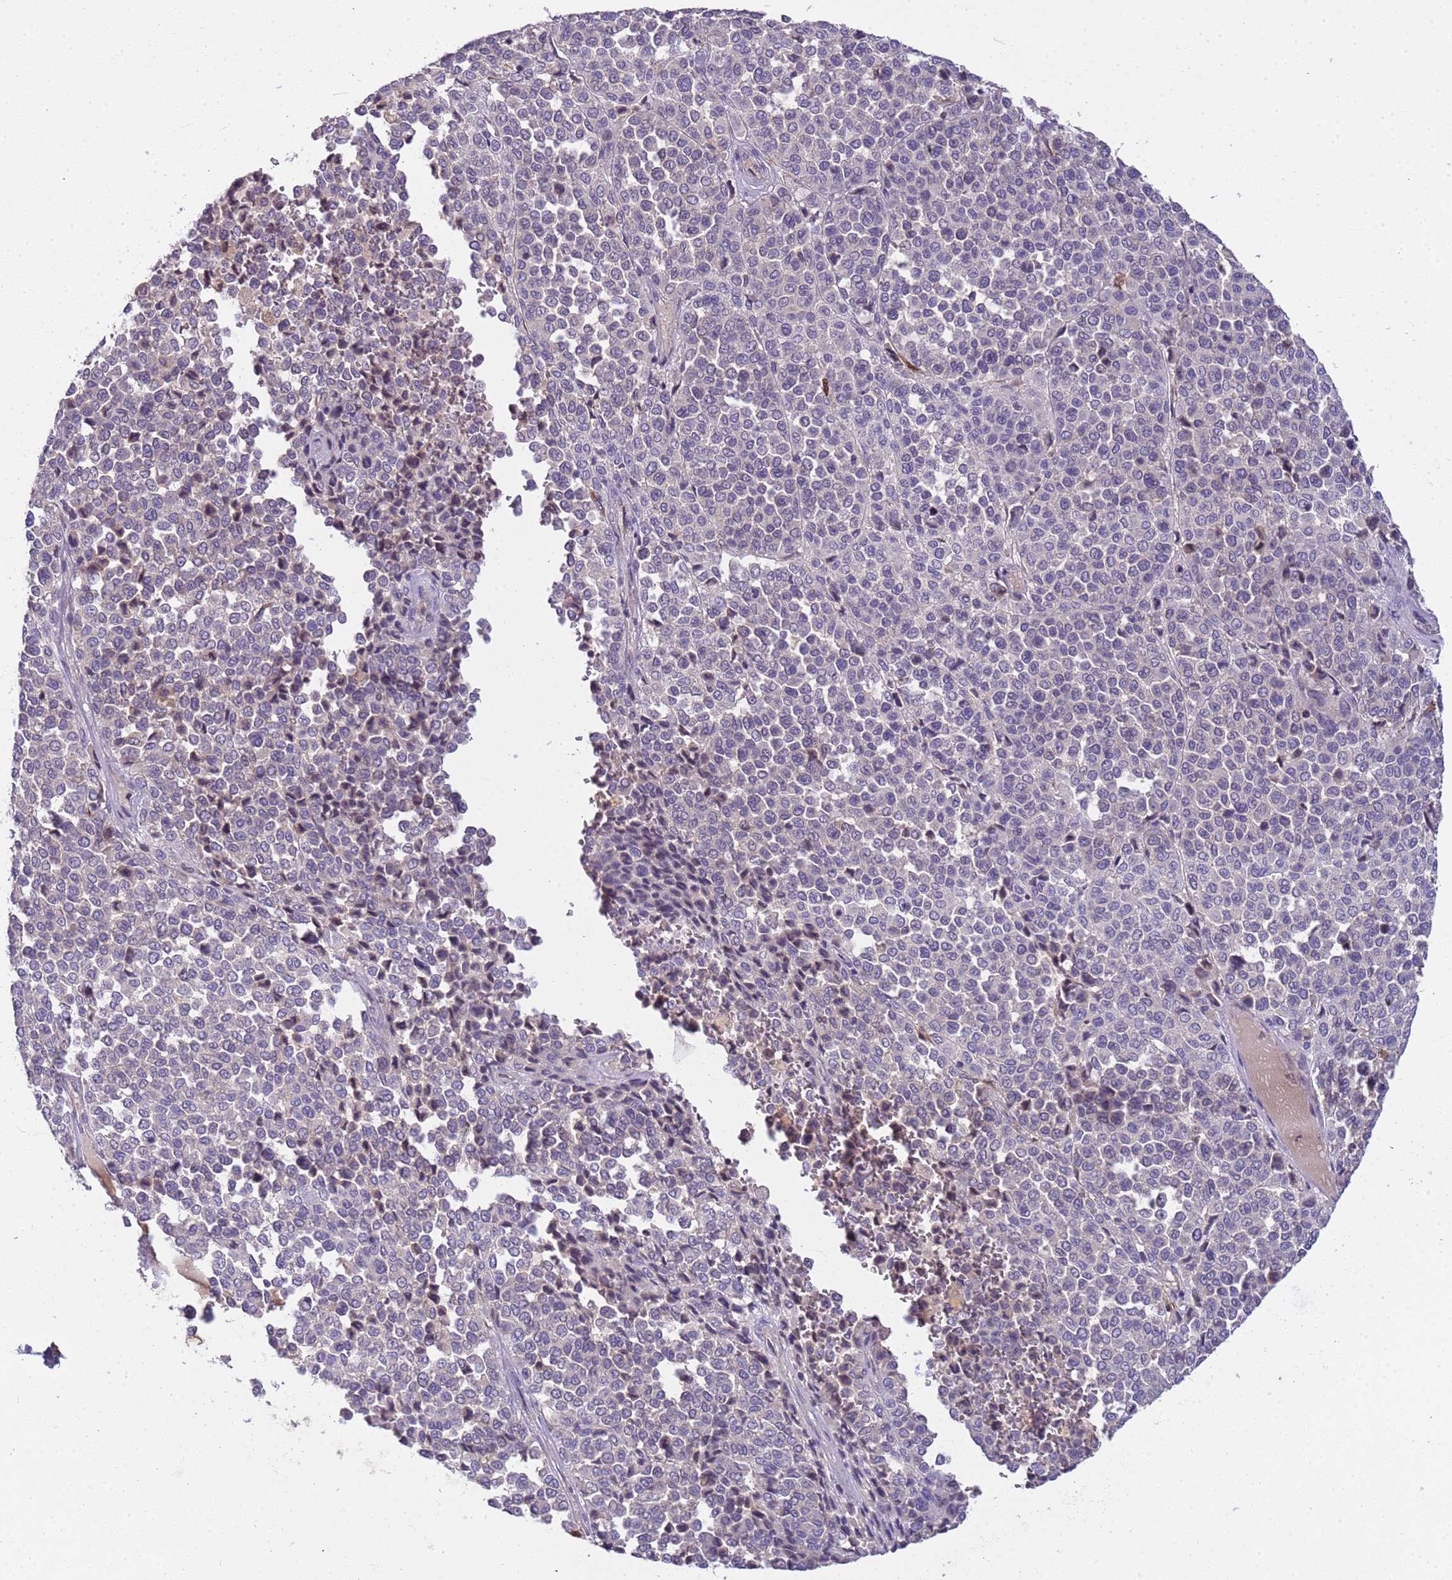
{"staining": {"intensity": "negative", "quantity": "none", "location": "none"}, "tissue": "melanoma", "cell_type": "Tumor cells", "image_type": "cancer", "snomed": [{"axis": "morphology", "description": "Malignant melanoma, Metastatic site"}, {"axis": "topography", "description": "Pancreas"}], "caption": "A high-resolution histopathology image shows immunohistochemistry (IHC) staining of melanoma, which displays no significant positivity in tumor cells.", "gene": "PLCXD3", "patient": {"sex": "female", "age": 30}}